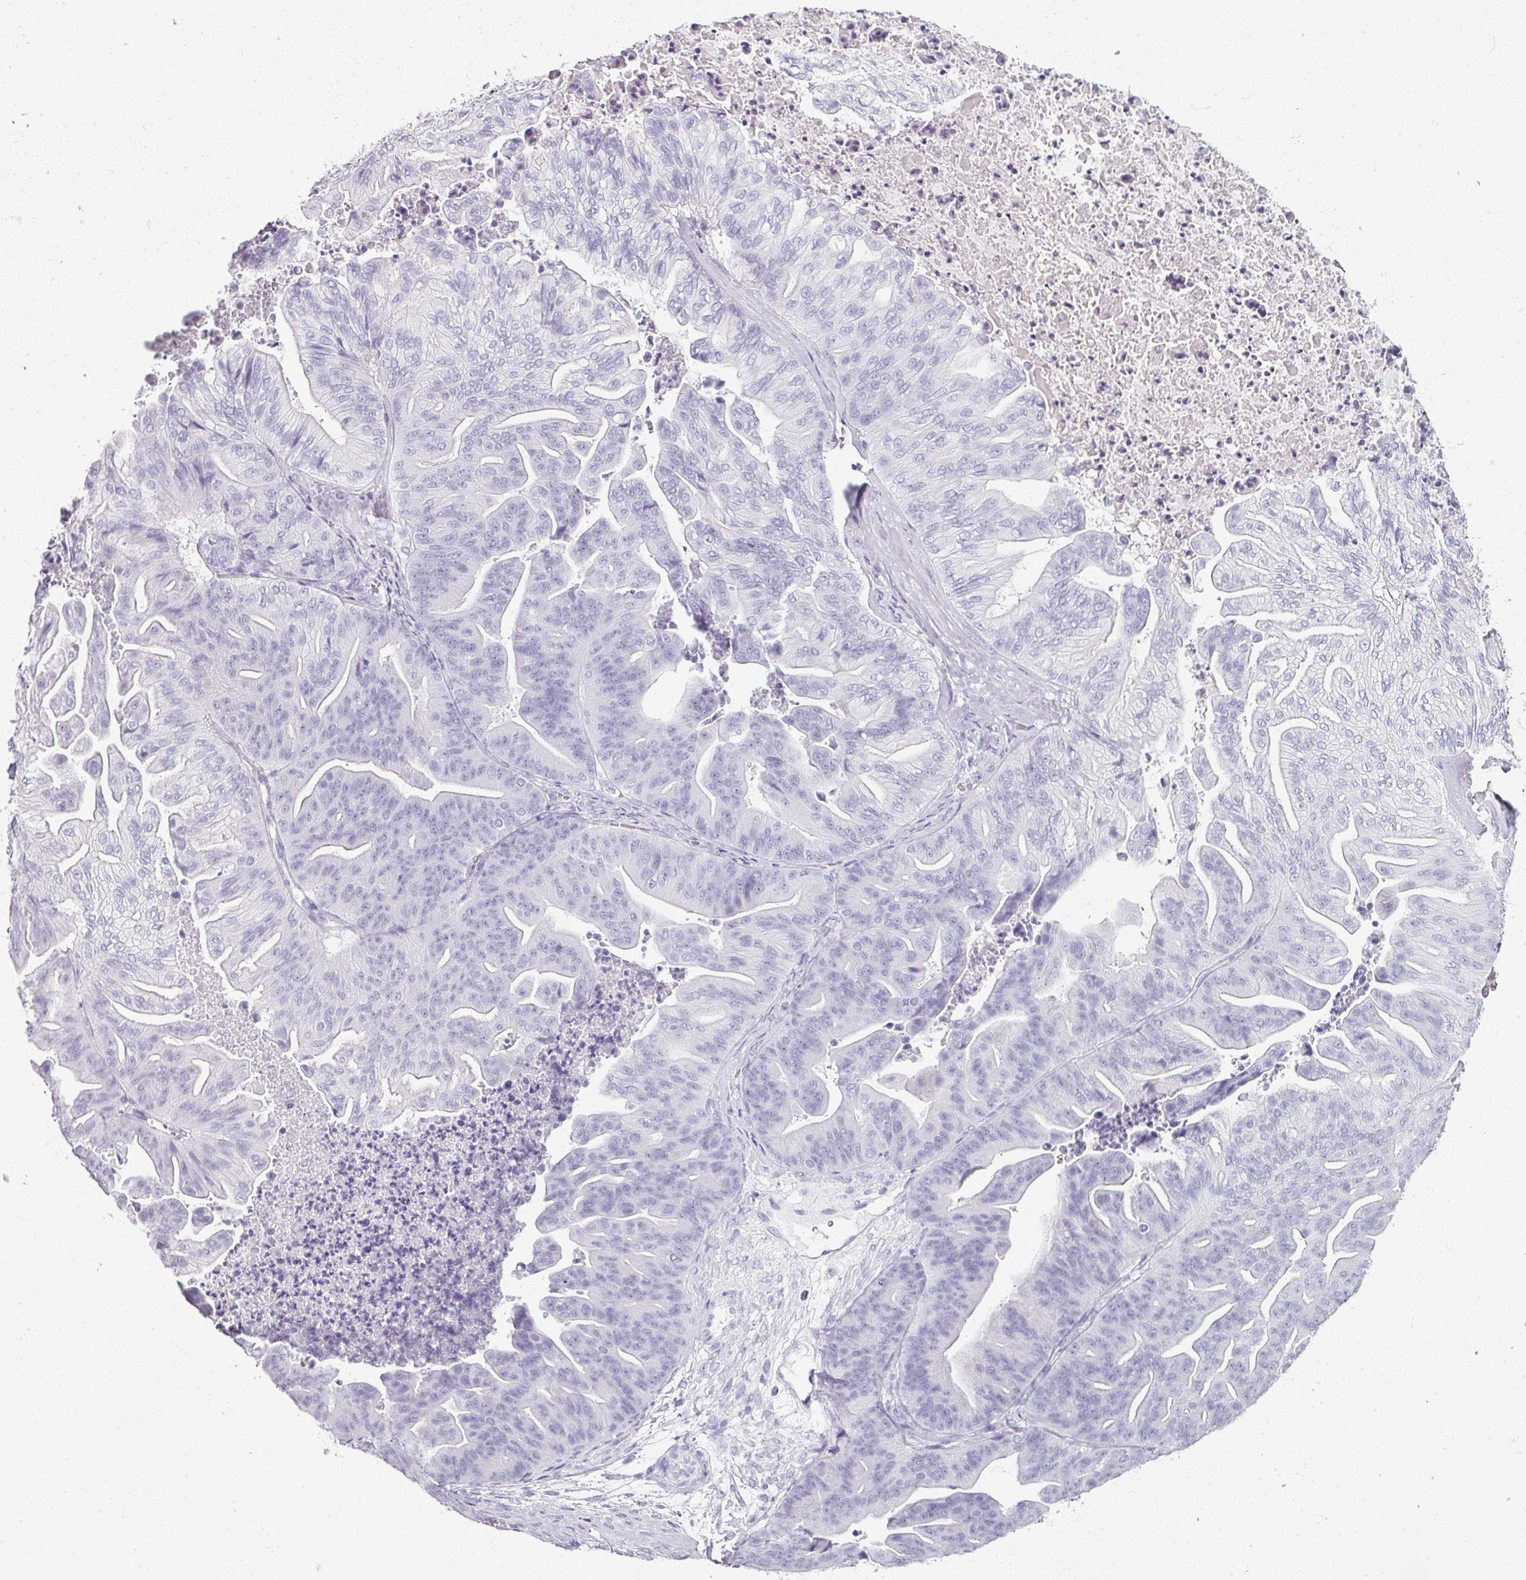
{"staining": {"intensity": "negative", "quantity": "none", "location": "none"}, "tissue": "ovarian cancer", "cell_type": "Tumor cells", "image_type": "cancer", "snomed": [{"axis": "morphology", "description": "Cystadenocarcinoma, mucinous, NOS"}, {"axis": "topography", "description": "Ovary"}], "caption": "Immunohistochemistry of human ovarian cancer (mucinous cystadenocarcinoma) reveals no staining in tumor cells.", "gene": "REG3G", "patient": {"sex": "female", "age": 67}}